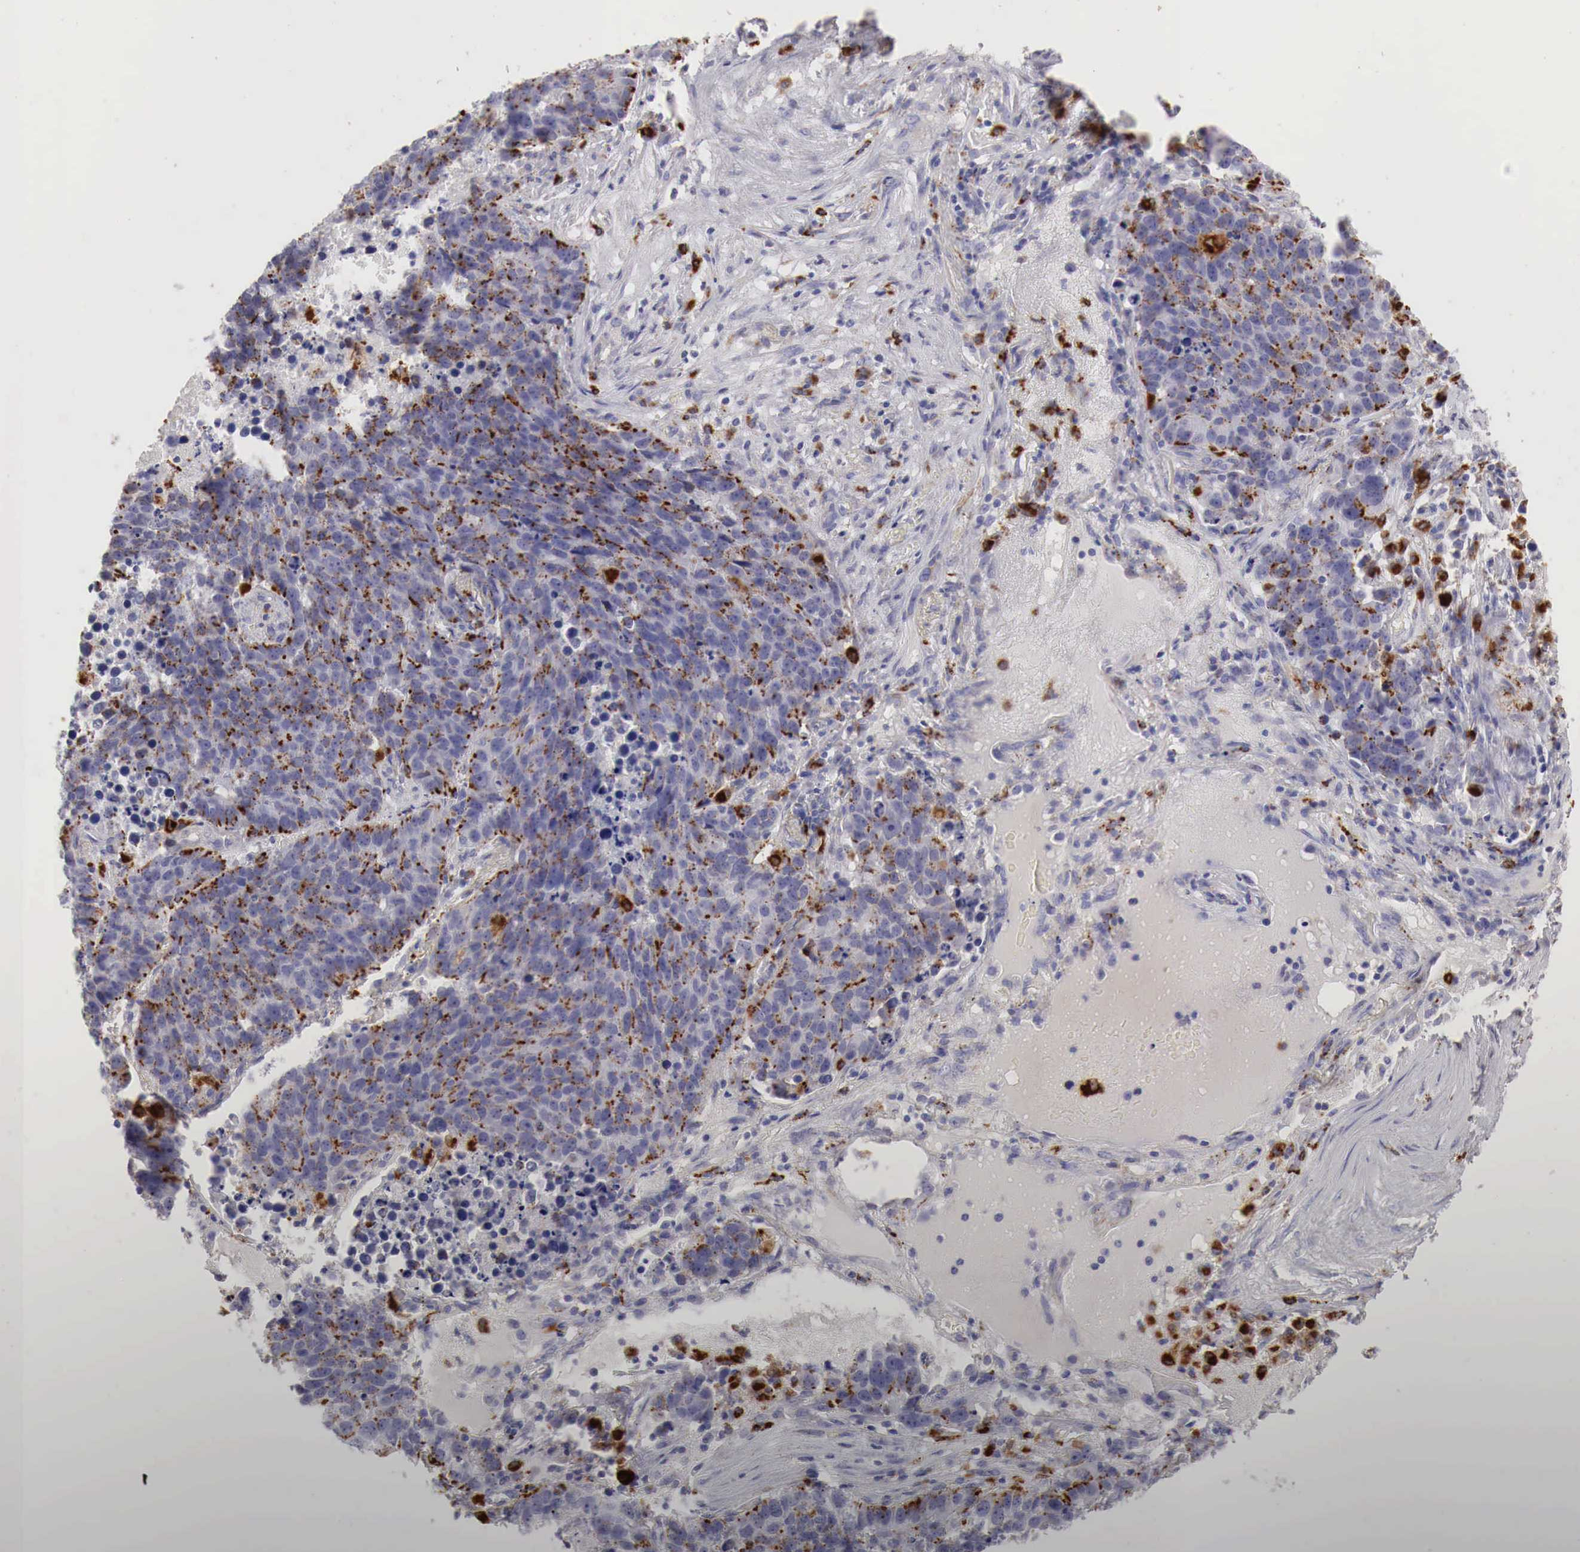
{"staining": {"intensity": "moderate", "quantity": "25%-75%", "location": "cytoplasmic/membranous"}, "tissue": "lung cancer", "cell_type": "Tumor cells", "image_type": "cancer", "snomed": [{"axis": "morphology", "description": "Carcinoid, malignant, NOS"}, {"axis": "topography", "description": "Lung"}], "caption": "Protein staining of lung malignant carcinoid tissue exhibits moderate cytoplasmic/membranous positivity in about 25%-75% of tumor cells. The staining is performed using DAB (3,3'-diaminobenzidine) brown chromogen to label protein expression. The nuclei are counter-stained blue using hematoxylin.", "gene": "GLA", "patient": {"sex": "male", "age": 60}}